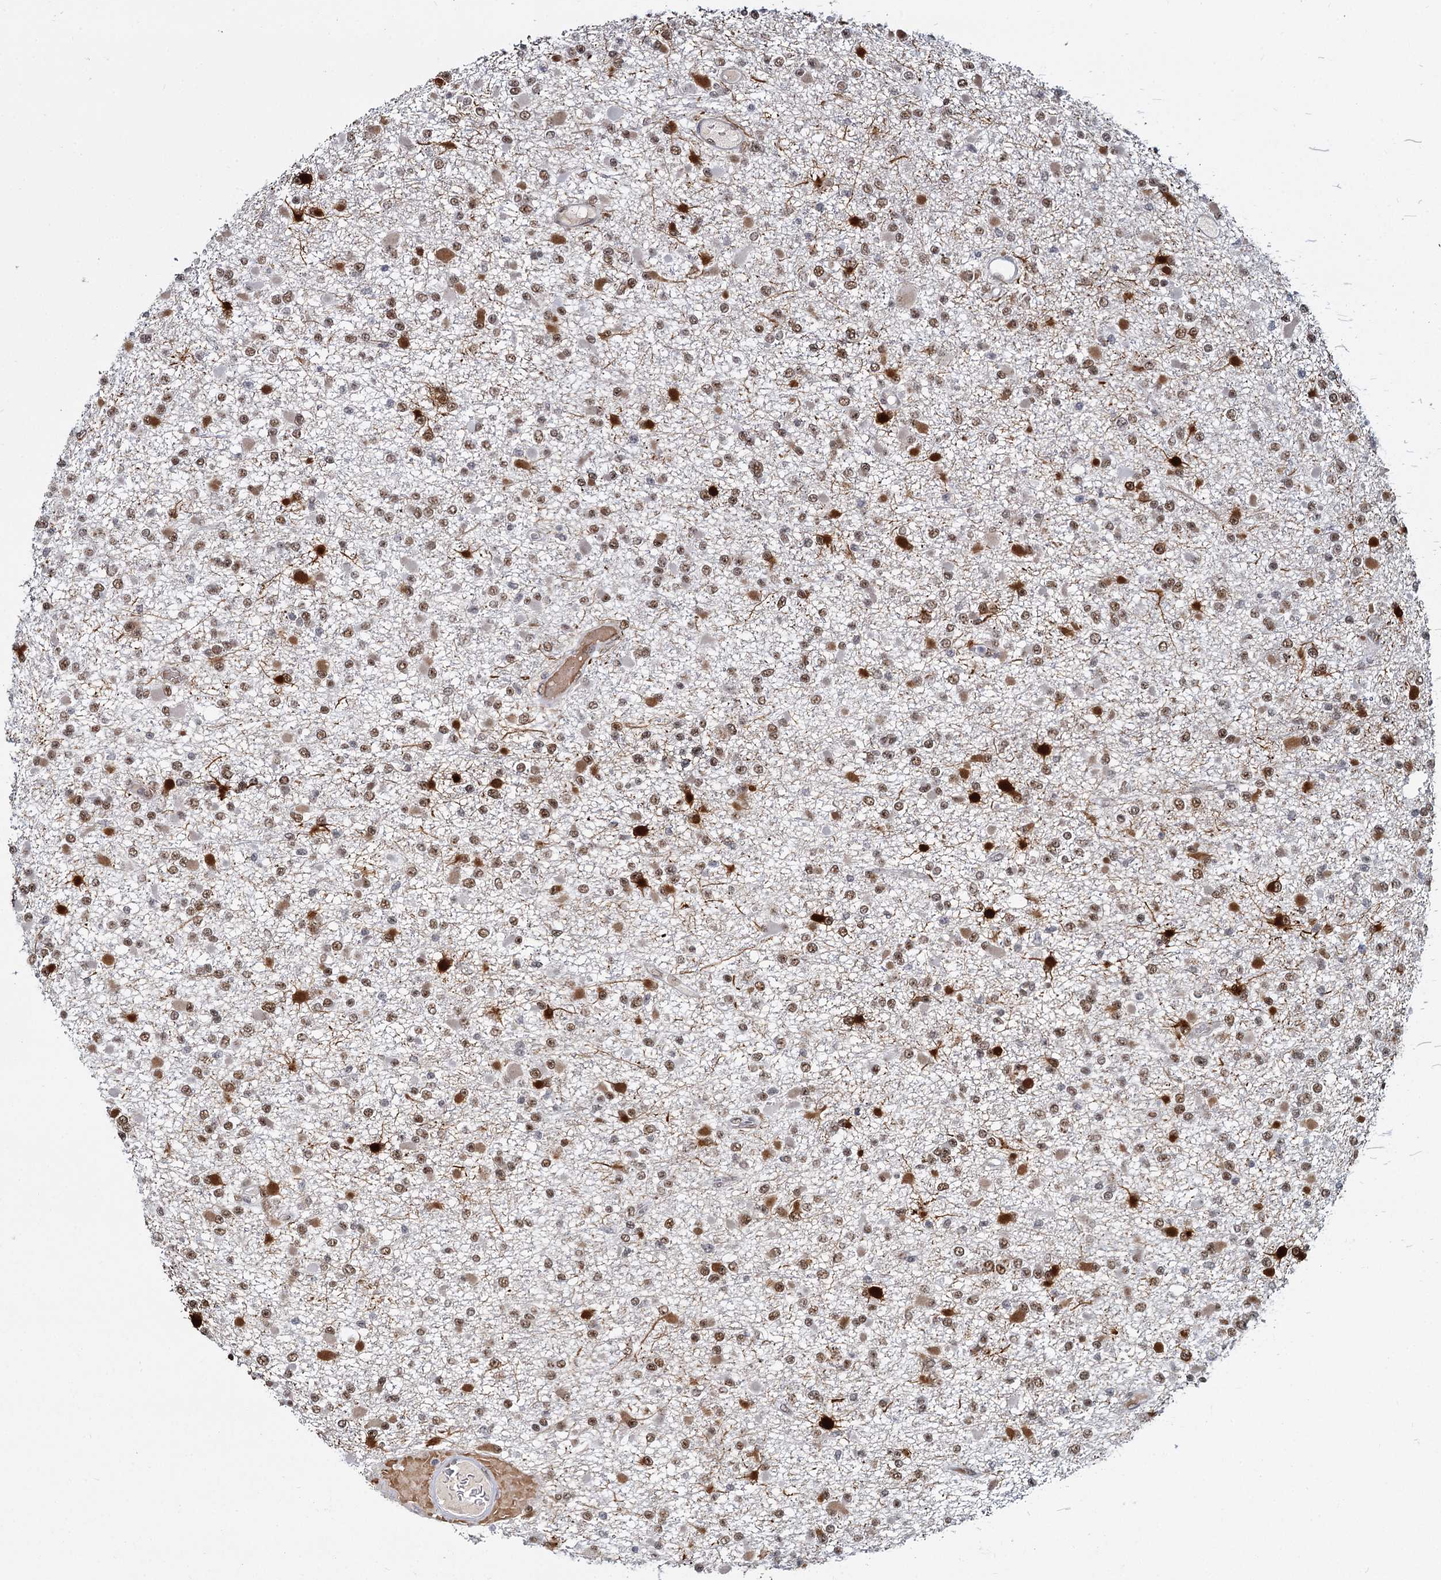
{"staining": {"intensity": "moderate", "quantity": ">75%", "location": "nuclear"}, "tissue": "glioma", "cell_type": "Tumor cells", "image_type": "cancer", "snomed": [{"axis": "morphology", "description": "Glioma, malignant, Low grade"}, {"axis": "topography", "description": "Brain"}], "caption": "A high-resolution photomicrograph shows IHC staining of malignant glioma (low-grade), which exhibits moderate nuclear staining in approximately >75% of tumor cells. The protein of interest is stained brown, and the nuclei are stained in blue (DAB IHC with brightfield microscopy, high magnification).", "gene": "RPRD1A", "patient": {"sex": "female", "age": 22}}